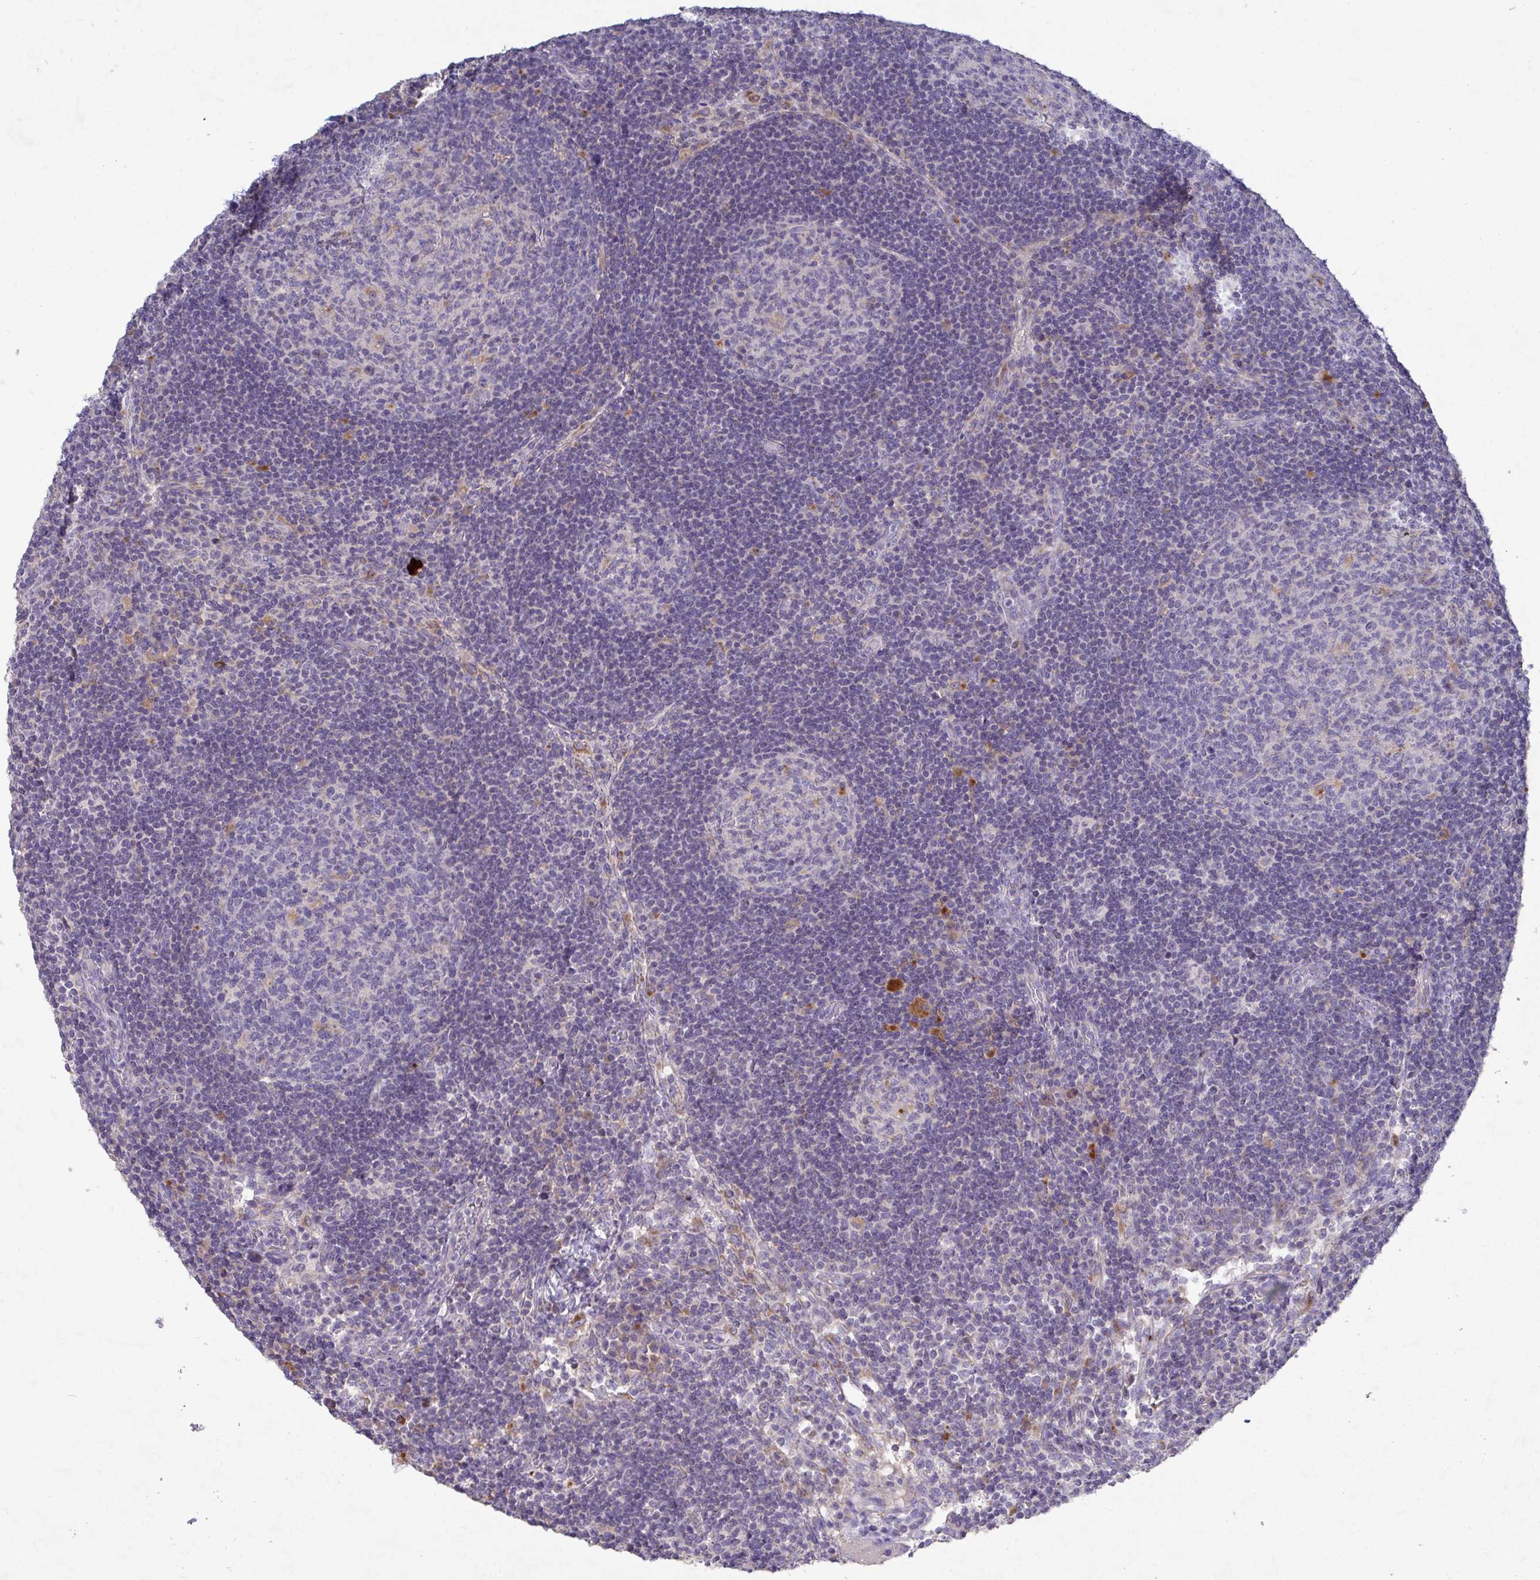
{"staining": {"intensity": "moderate", "quantity": "<25%", "location": "cytoplasmic/membranous"}, "tissue": "lymph node", "cell_type": "Germinal center cells", "image_type": "normal", "snomed": [{"axis": "morphology", "description": "Normal tissue, NOS"}, {"axis": "topography", "description": "Lymph node"}], "caption": "Immunohistochemistry histopathology image of benign lymph node stained for a protein (brown), which shows low levels of moderate cytoplasmic/membranous expression in about <25% of germinal center cells.", "gene": "GALNT13", "patient": {"sex": "male", "age": 67}}